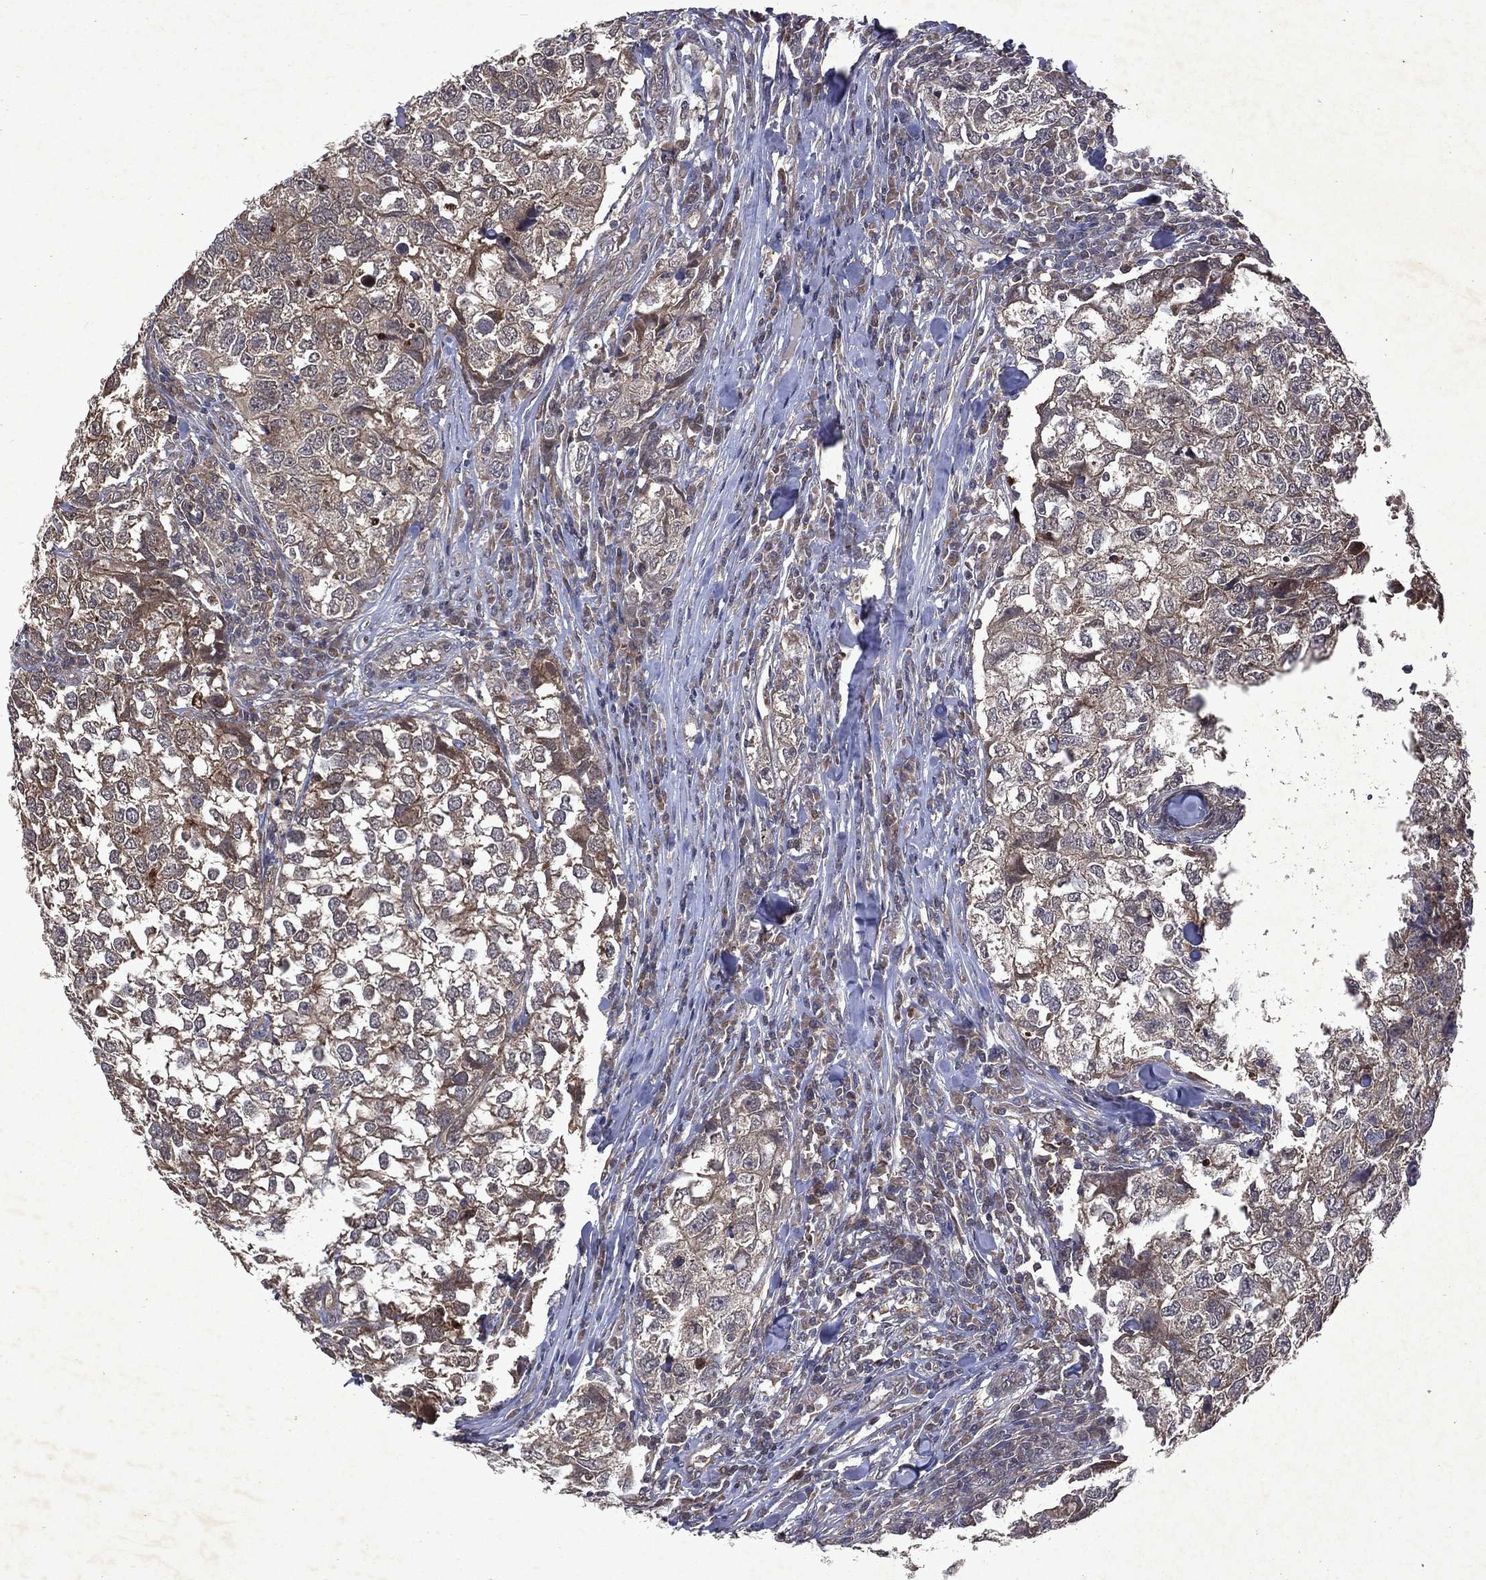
{"staining": {"intensity": "moderate", "quantity": "<25%", "location": "cytoplasmic/membranous"}, "tissue": "breast cancer", "cell_type": "Tumor cells", "image_type": "cancer", "snomed": [{"axis": "morphology", "description": "Duct carcinoma"}, {"axis": "topography", "description": "Breast"}], "caption": "Immunohistochemistry (IHC) (DAB (3,3'-diaminobenzidine)) staining of breast intraductal carcinoma shows moderate cytoplasmic/membranous protein positivity in about <25% of tumor cells.", "gene": "MTAP", "patient": {"sex": "female", "age": 30}}